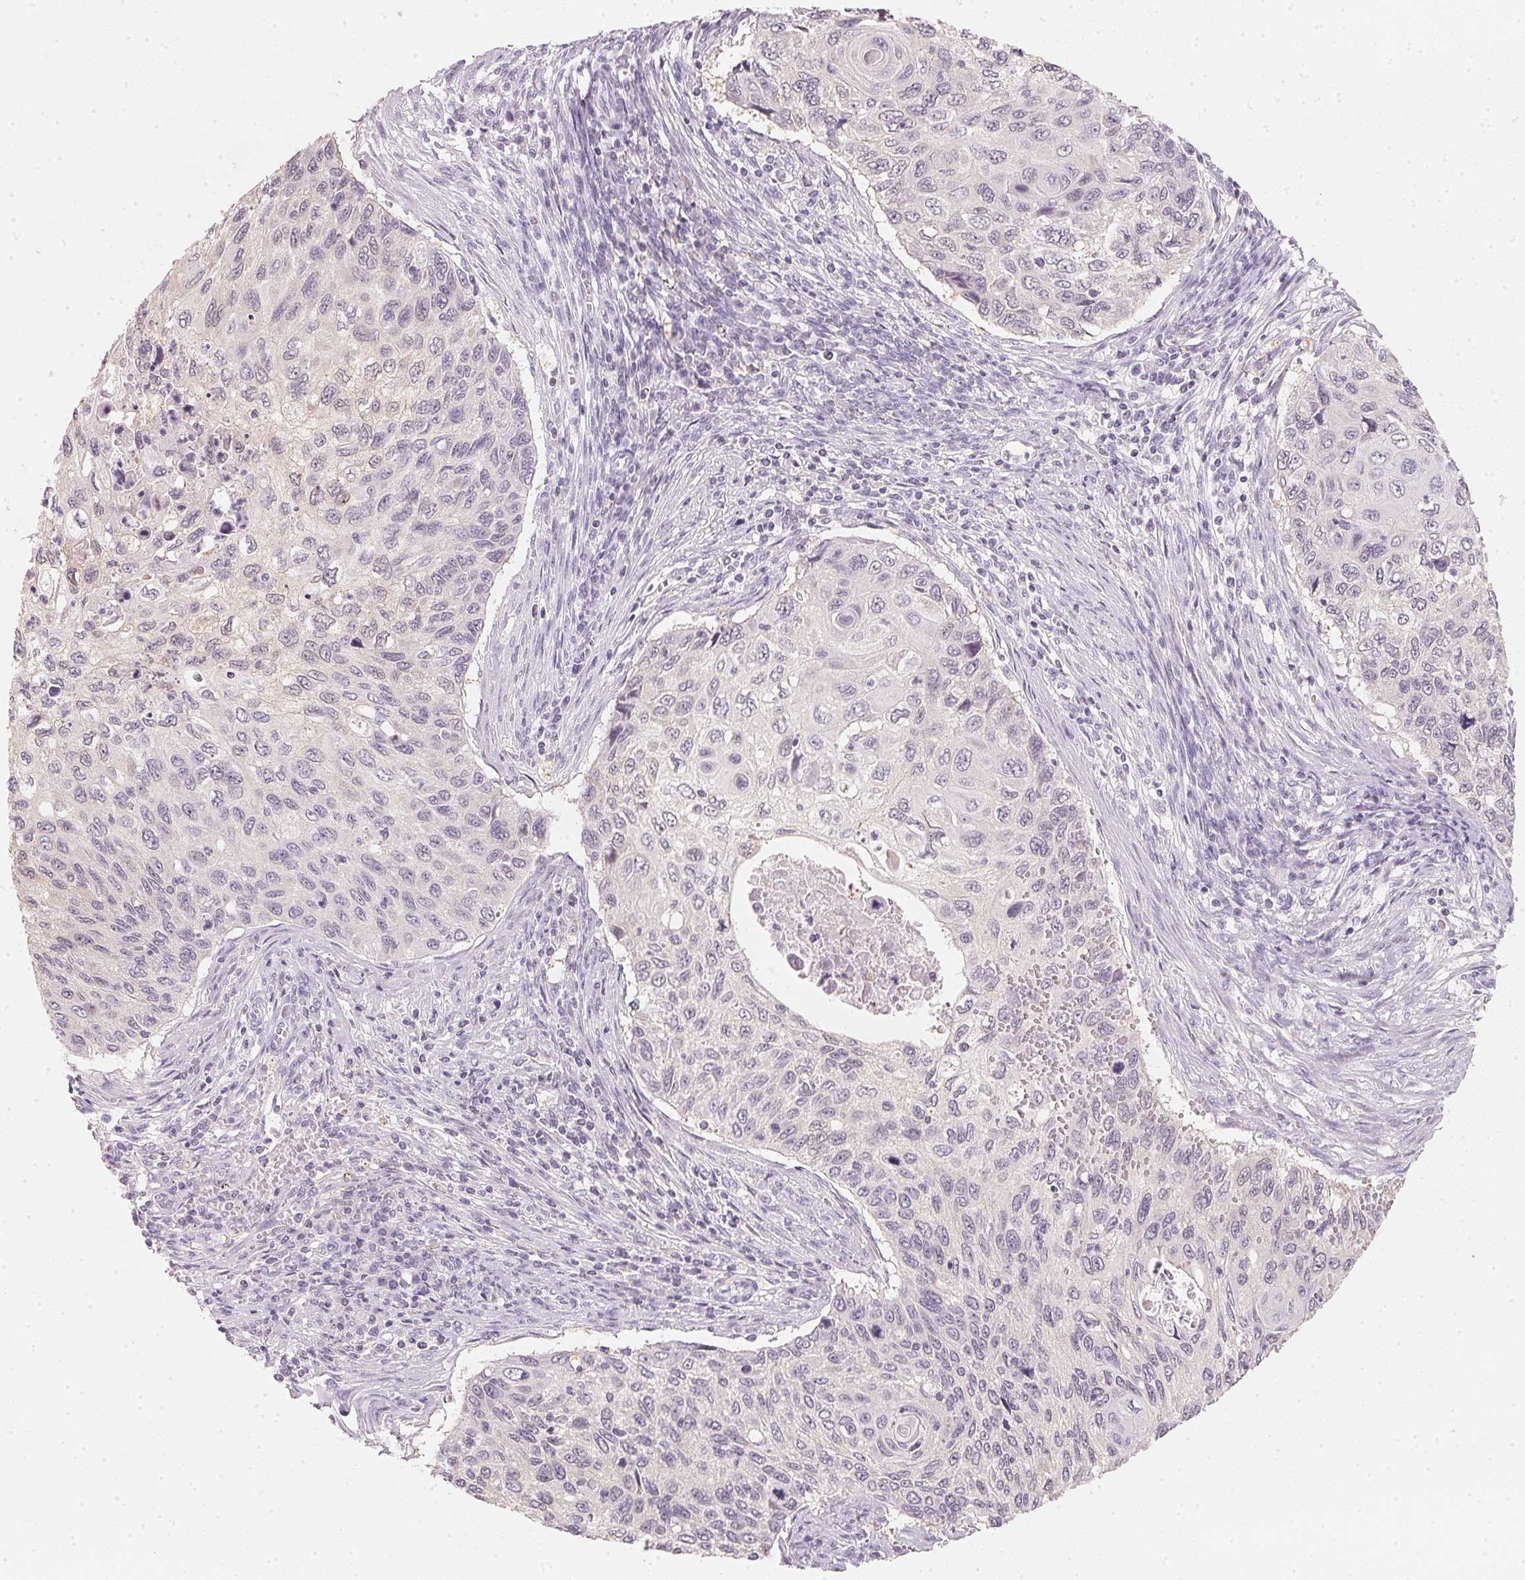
{"staining": {"intensity": "negative", "quantity": "none", "location": "none"}, "tissue": "cervical cancer", "cell_type": "Tumor cells", "image_type": "cancer", "snomed": [{"axis": "morphology", "description": "Squamous cell carcinoma, NOS"}, {"axis": "topography", "description": "Cervix"}], "caption": "Immunohistochemical staining of human cervical cancer (squamous cell carcinoma) displays no significant expression in tumor cells.", "gene": "CFAP276", "patient": {"sex": "female", "age": 70}}